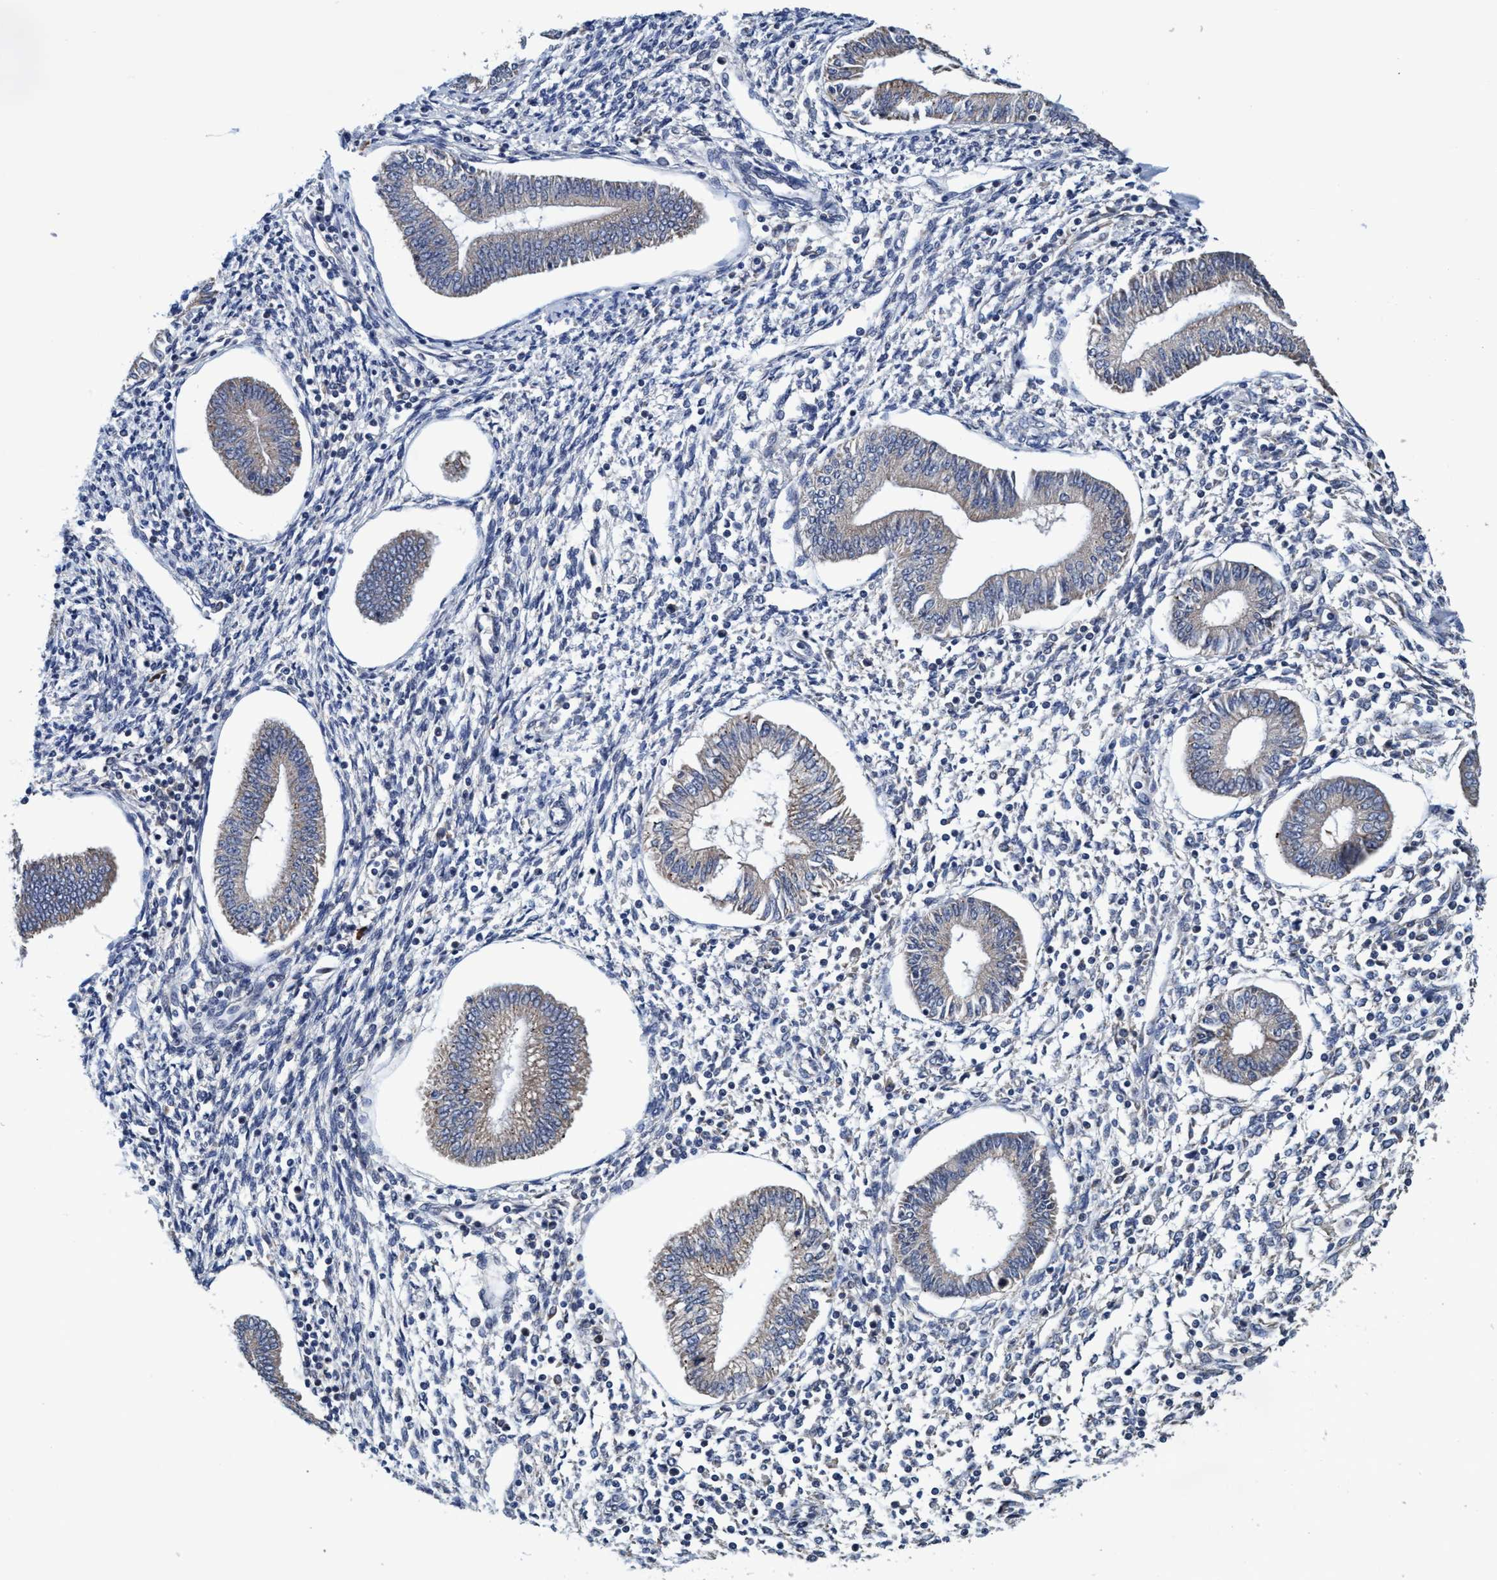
{"staining": {"intensity": "negative", "quantity": "none", "location": "none"}, "tissue": "endometrium", "cell_type": "Cells in endometrial stroma", "image_type": "normal", "snomed": [{"axis": "morphology", "description": "Normal tissue, NOS"}, {"axis": "topography", "description": "Endometrium"}], "caption": "The image displays no significant staining in cells in endometrial stroma of endometrium. (Stains: DAB immunohistochemistry with hematoxylin counter stain, Microscopy: brightfield microscopy at high magnification).", "gene": "CALCOCO2", "patient": {"sex": "female", "age": 50}}